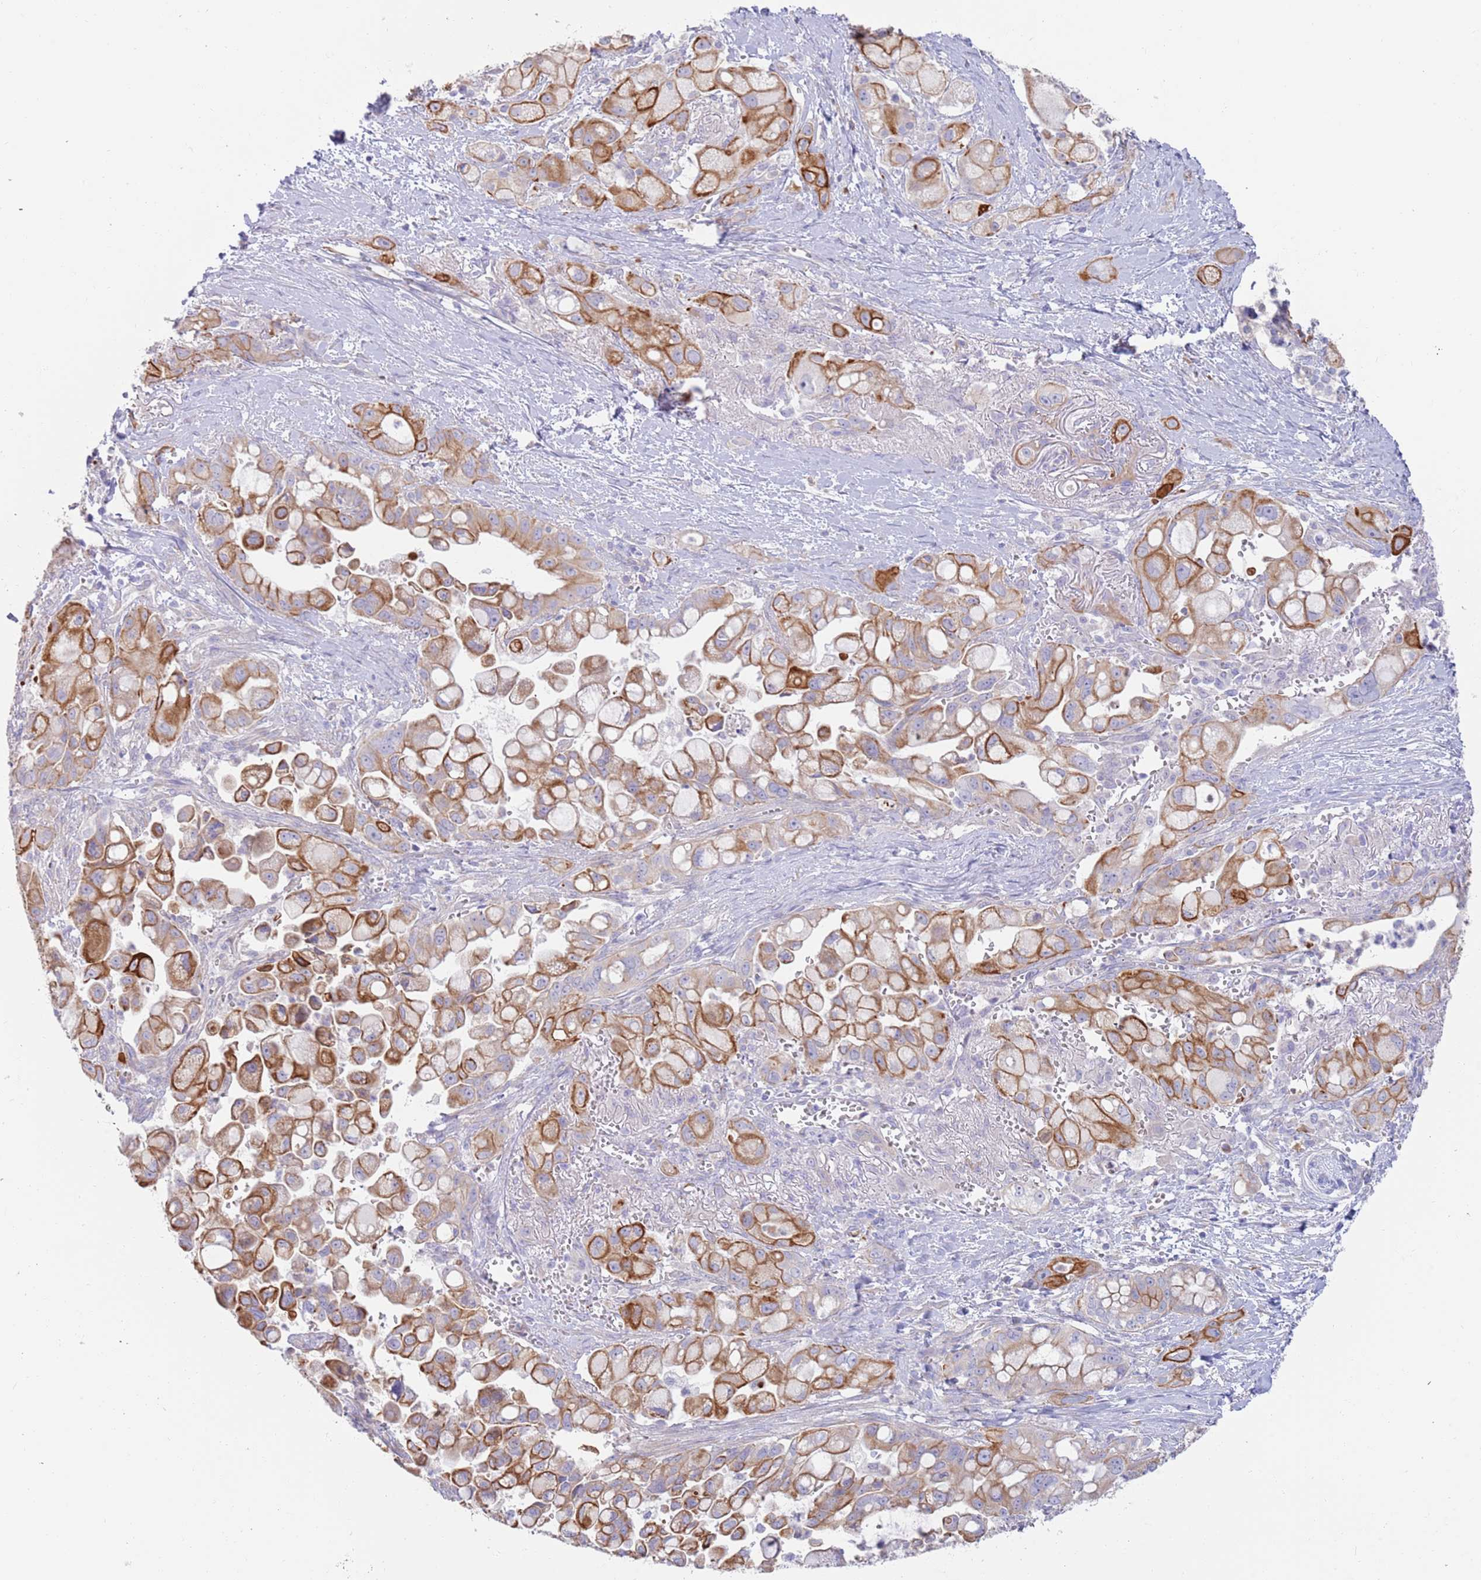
{"staining": {"intensity": "strong", "quantity": "25%-75%", "location": "cytoplasmic/membranous"}, "tissue": "pancreatic cancer", "cell_type": "Tumor cells", "image_type": "cancer", "snomed": [{"axis": "morphology", "description": "Adenocarcinoma, NOS"}, {"axis": "topography", "description": "Pancreas"}], "caption": "A brown stain labels strong cytoplasmic/membranous positivity of a protein in pancreatic adenocarcinoma tumor cells.", "gene": "CCDC149", "patient": {"sex": "male", "age": 68}}